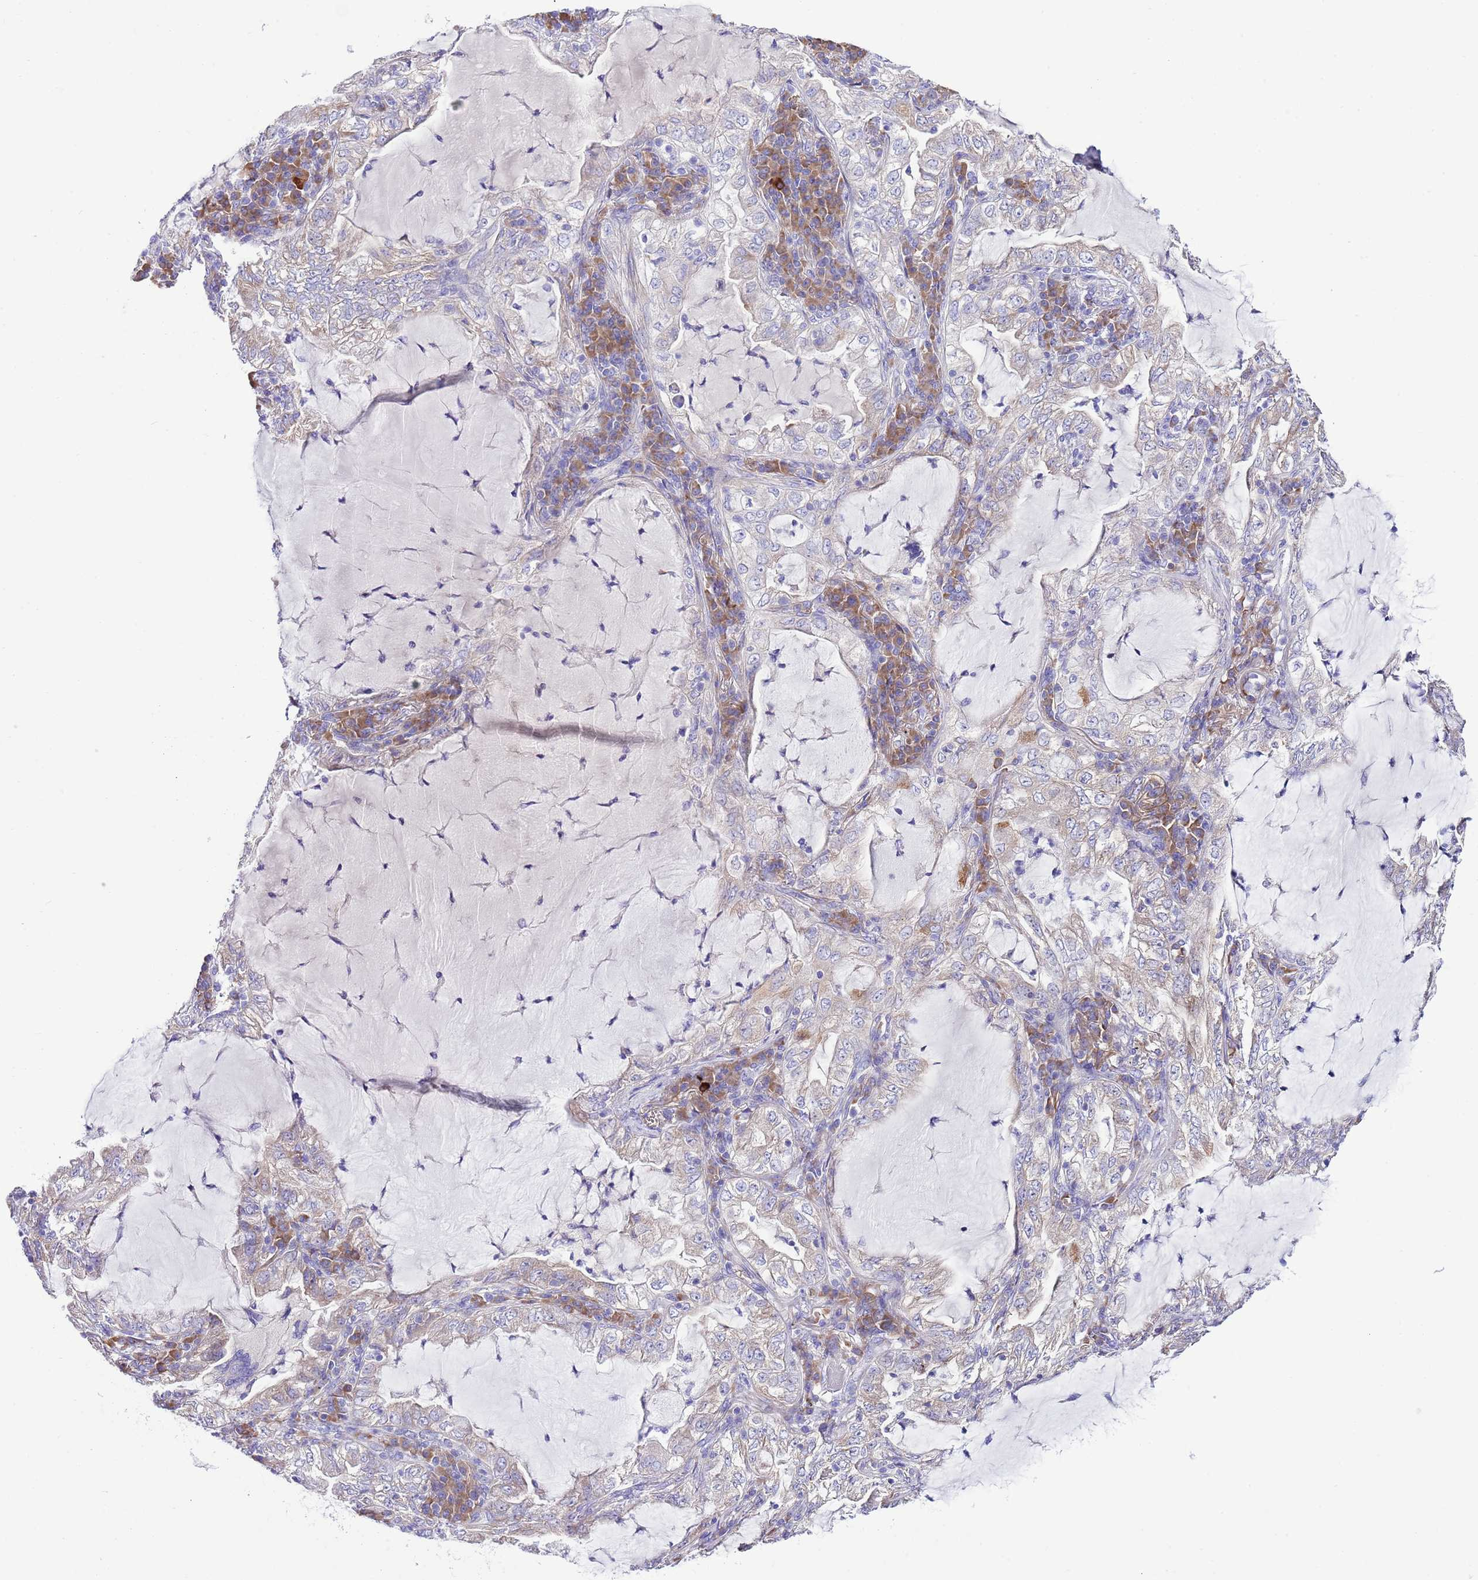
{"staining": {"intensity": "weak", "quantity": "<25%", "location": "cytoplasmic/membranous"}, "tissue": "lung cancer", "cell_type": "Tumor cells", "image_type": "cancer", "snomed": [{"axis": "morphology", "description": "Adenocarcinoma, NOS"}, {"axis": "topography", "description": "Lung"}], "caption": "A histopathology image of adenocarcinoma (lung) stained for a protein displays no brown staining in tumor cells.", "gene": "RPS10", "patient": {"sex": "female", "age": 73}}